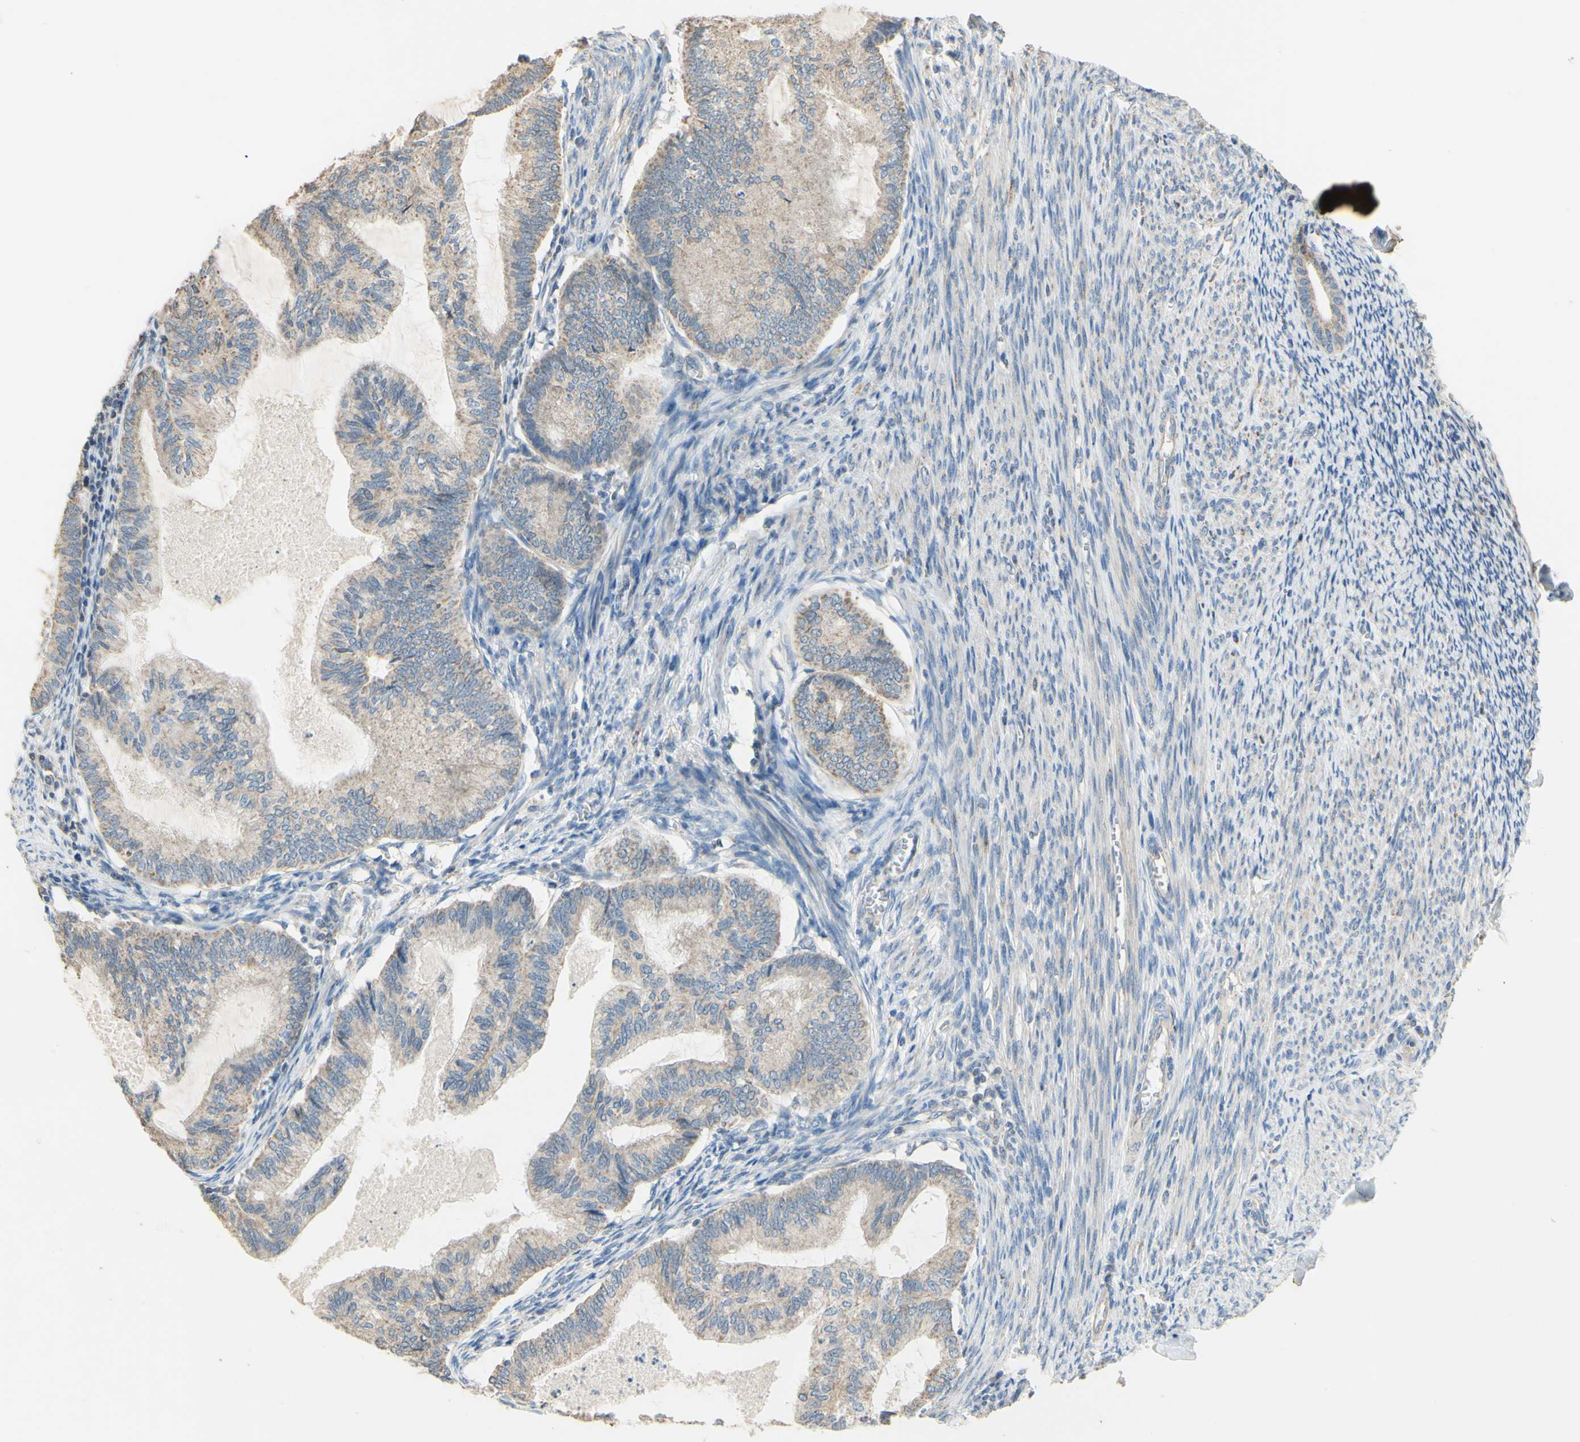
{"staining": {"intensity": "weak", "quantity": "<25%", "location": "cytoplasmic/membranous"}, "tissue": "cervical cancer", "cell_type": "Tumor cells", "image_type": "cancer", "snomed": [{"axis": "morphology", "description": "Normal tissue, NOS"}, {"axis": "morphology", "description": "Adenocarcinoma, NOS"}, {"axis": "topography", "description": "Cervix"}, {"axis": "topography", "description": "Endometrium"}], "caption": "High magnification brightfield microscopy of cervical cancer stained with DAB (3,3'-diaminobenzidine) (brown) and counterstained with hematoxylin (blue): tumor cells show no significant staining.", "gene": "PTGIS", "patient": {"sex": "female", "age": 86}}